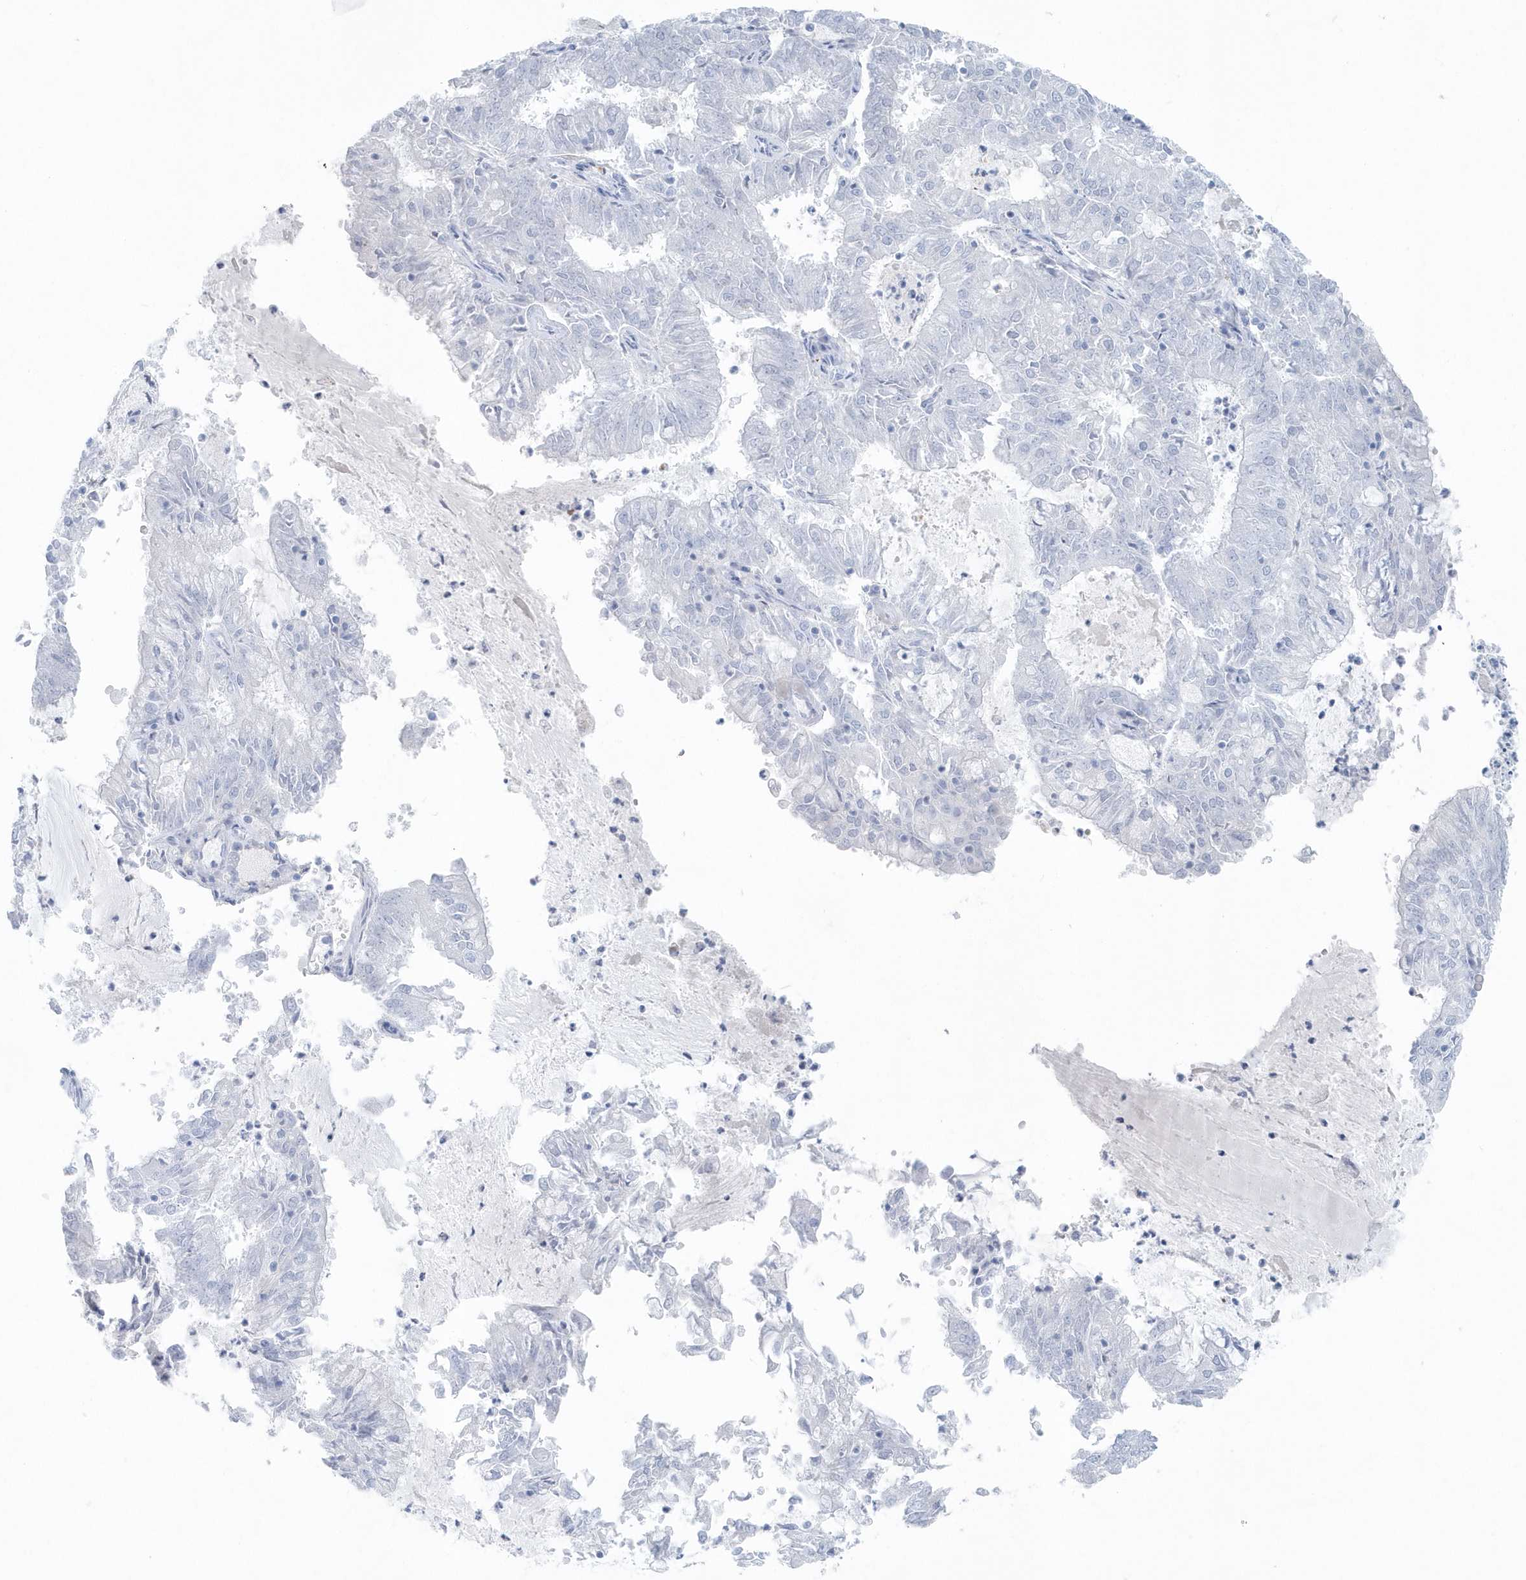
{"staining": {"intensity": "negative", "quantity": "none", "location": "none"}, "tissue": "endometrial cancer", "cell_type": "Tumor cells", "image_type": "cancer", "snomed": [{"axis": "morphology", "description": "Adenocarcinoma, NOS"}, {"axis": "topography", "description": "Endometrium"}], "caption": "Endometrial cancer (adenocarcinoma) stained for a protein using immunohistochemistry (IHC) shows no staining tumor cells.", "gene": "FAM98A", "patient": {"sex": "female", "age": 57}}